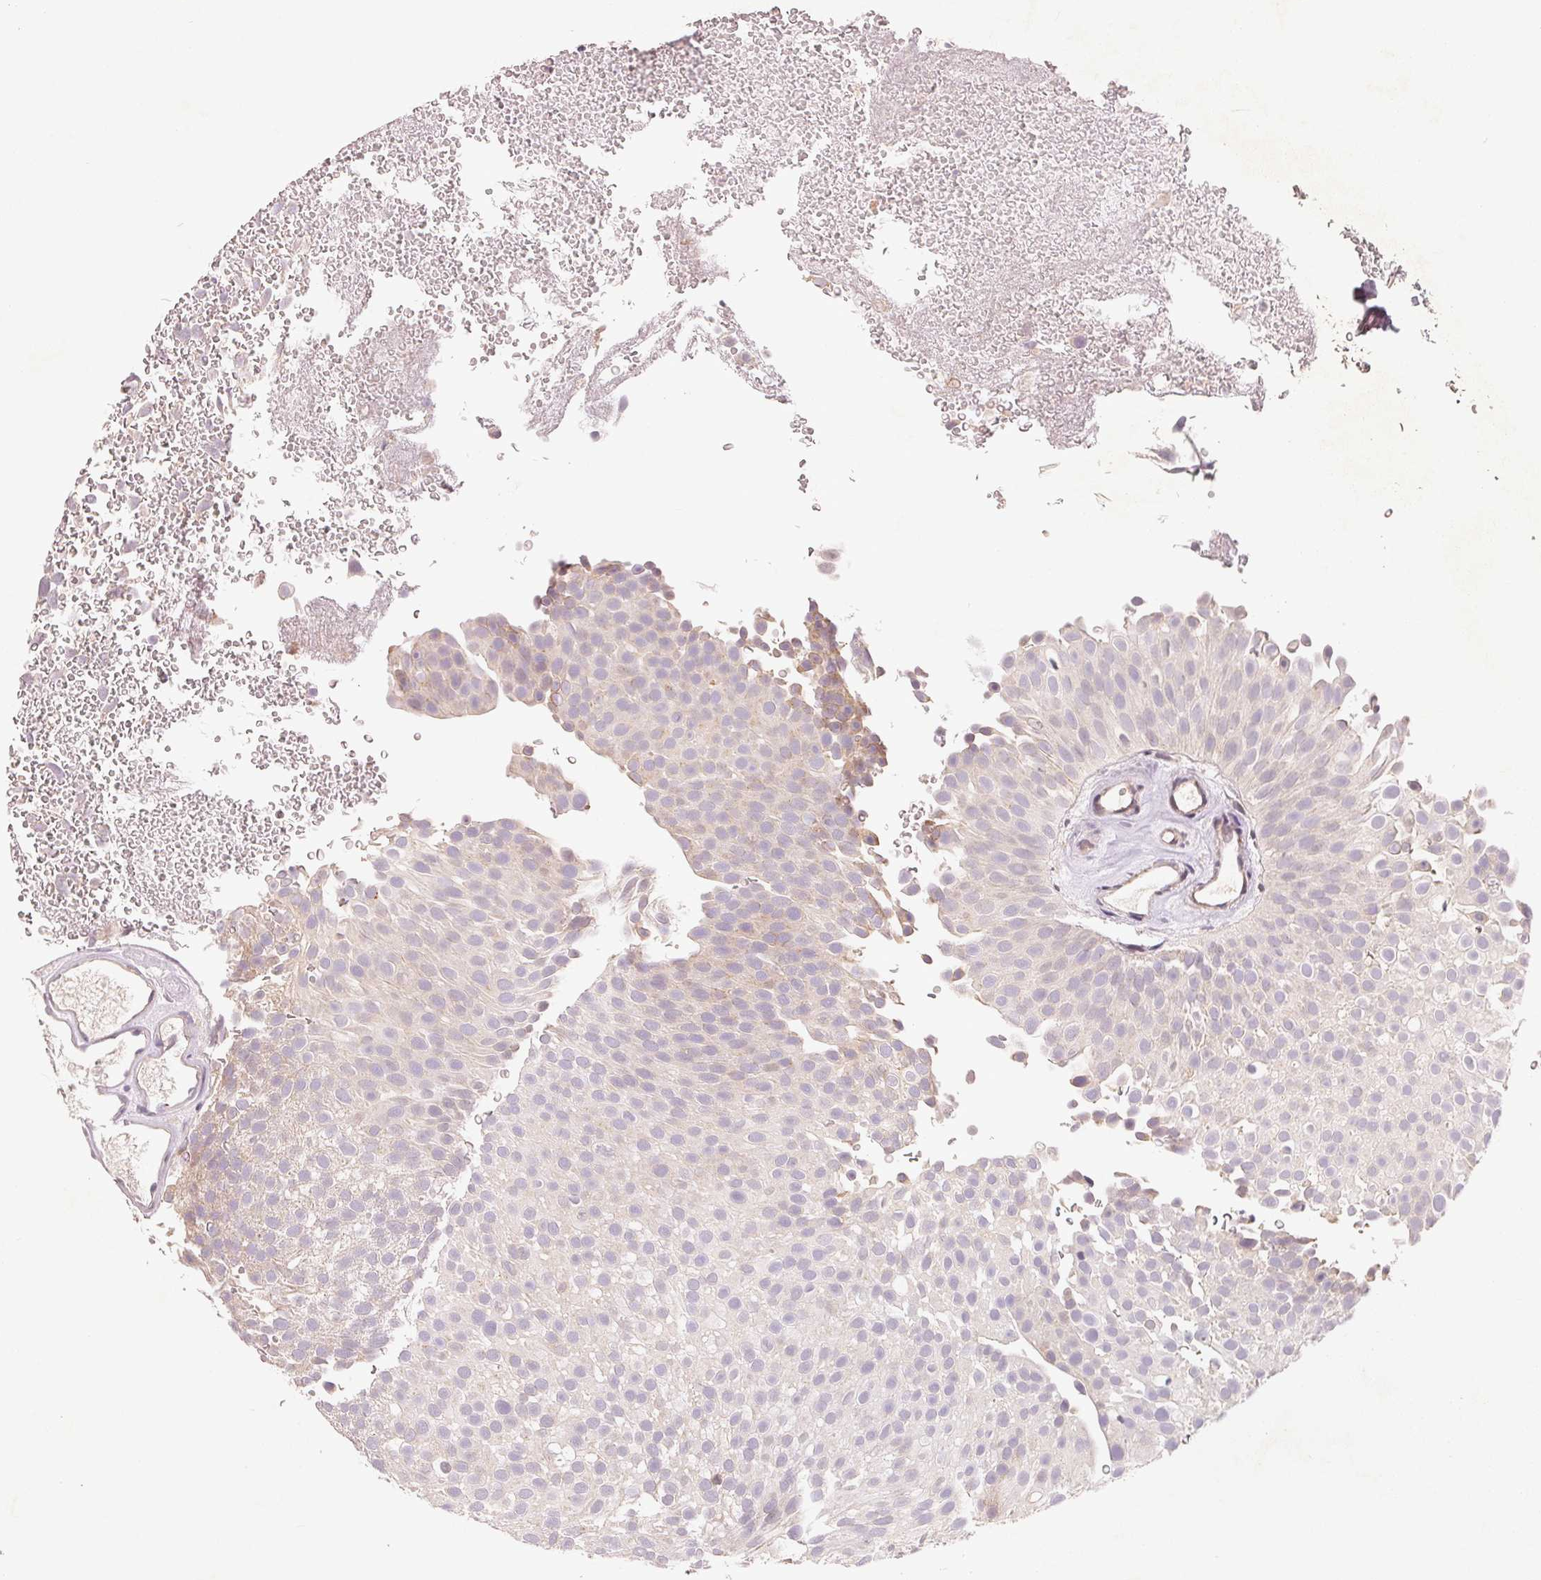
{"staining": {"intensity": "negative", "quantity": "none", "location": "none"}, "tissue": "urothelial cancer", "cell_type": "Tumor cells", "image_type": "cancer", "snomed": [{"axis": "morphology", "description": "Urothelial carcinoma, Low grade"}, {"axis": "topography", "description": "Urinary bladder"}], "caption": "Immunohistochemistry (IHC) image of low-grade urothelial carcinoma stained for a protein (brown), which exhibits no staining in tumor cells. Brightfield microscopy of immunohistochemistry (IHC) stained with DAB (3,3'-diaminobenzidine) (brown) and hematoxylin (blue), captured at high magnification.", "gene": "TMSB15B", "patient": {"sex": "male", "age": 78}}